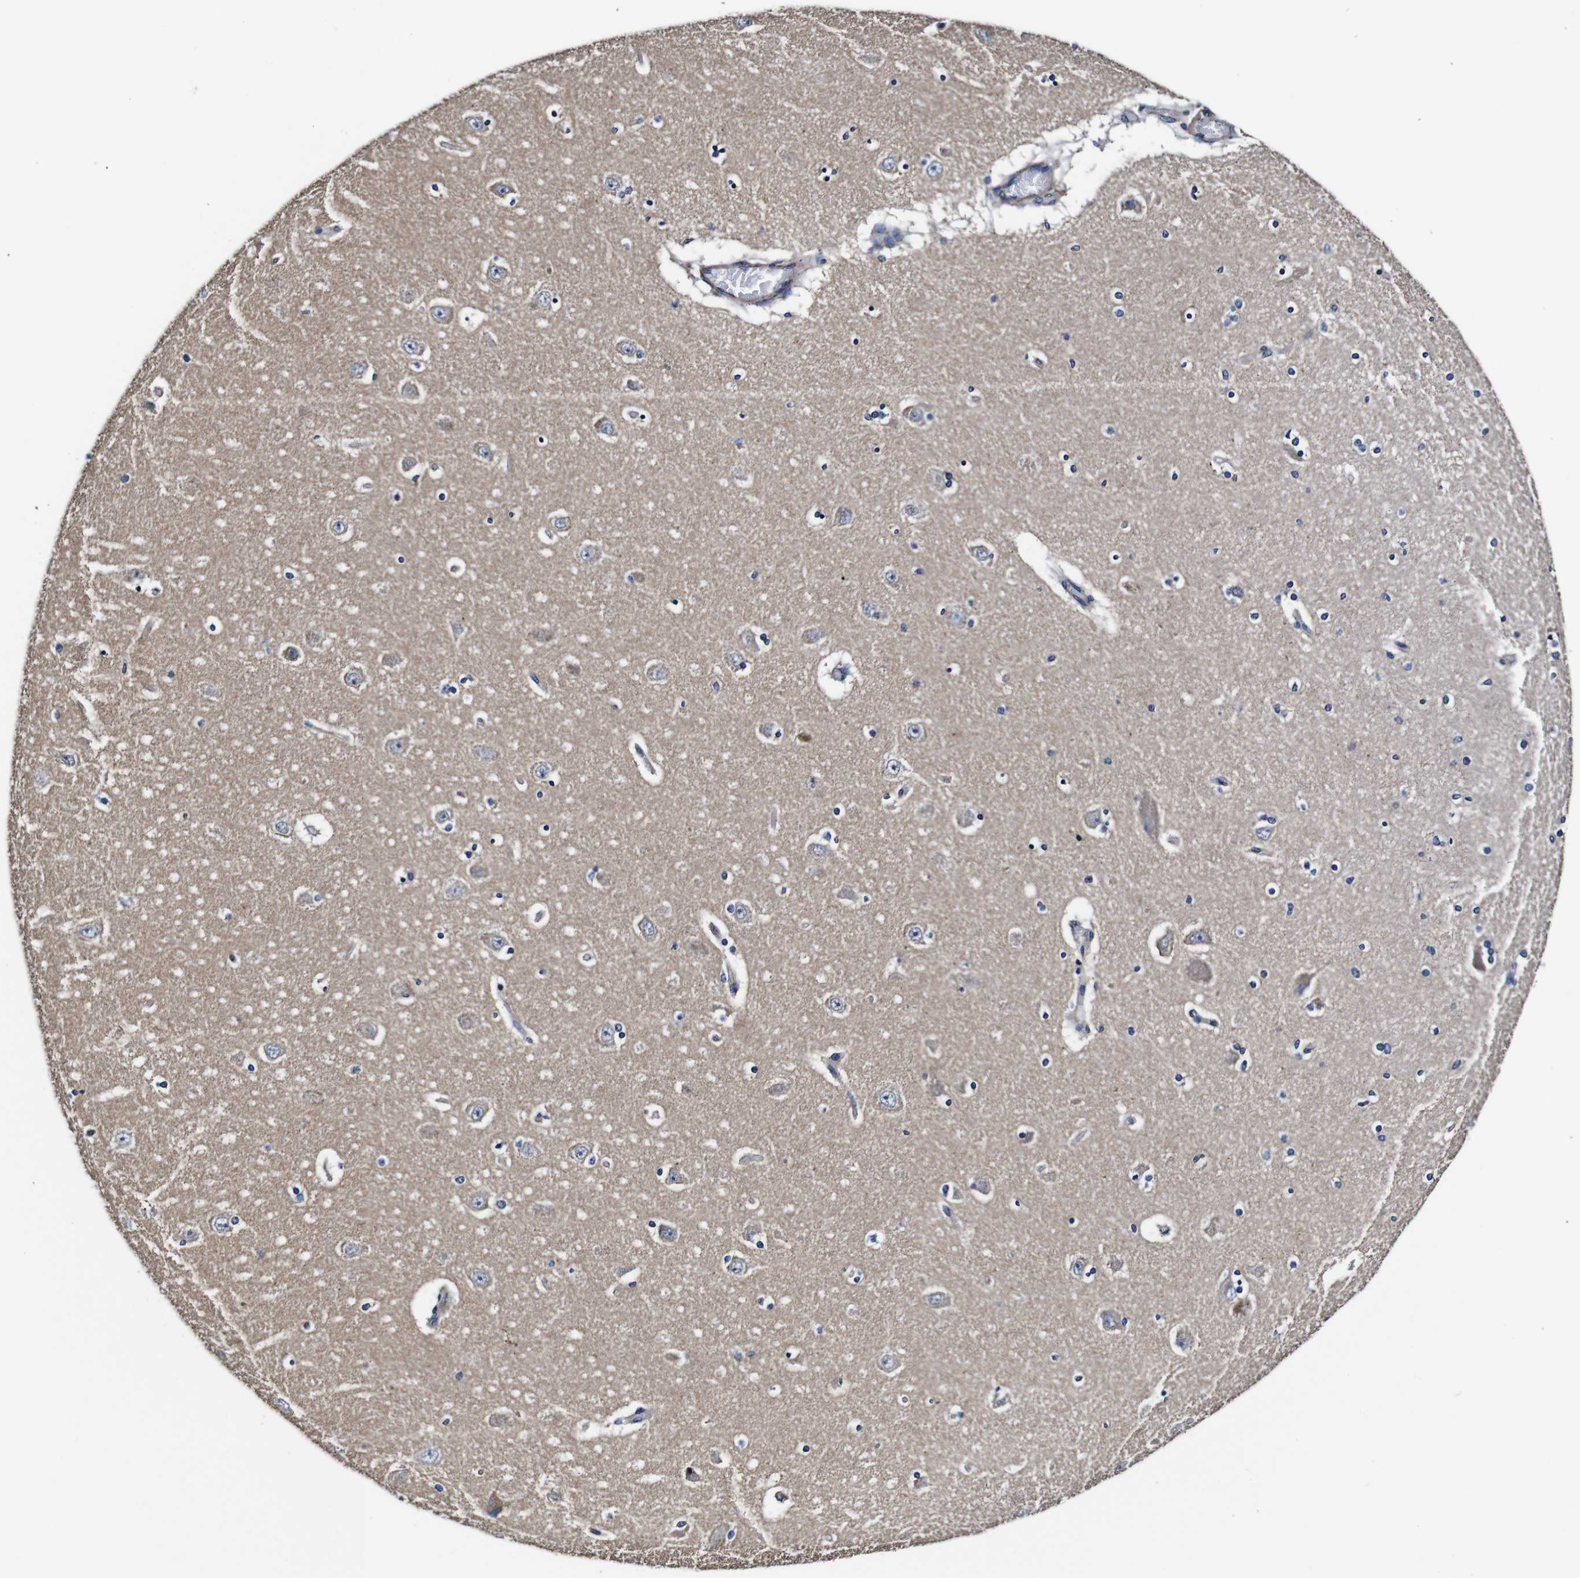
{"staining": {"intensity": "negative", "quantity": "none", "location": "none"}, "tissue": "hippocampus", "cell_type": "Glial cells", "image_type": "normal", "snomed": [{"axis": "morphology", "description": "Normal tissue, NOS"}, {"axis": "topography", "description": "Hippocampus"}], "caption": "DAB (3,3'-diaminobenzidine) immunohistochemical staining of unremarkable human hippocampus displays no significant expression in glial cells. (DAB immunohistochemistry visualized using brightfield microscopy, high magnification).", "gene": "PDCD6IP", "patient": {"sex": "female", "age": 54}}